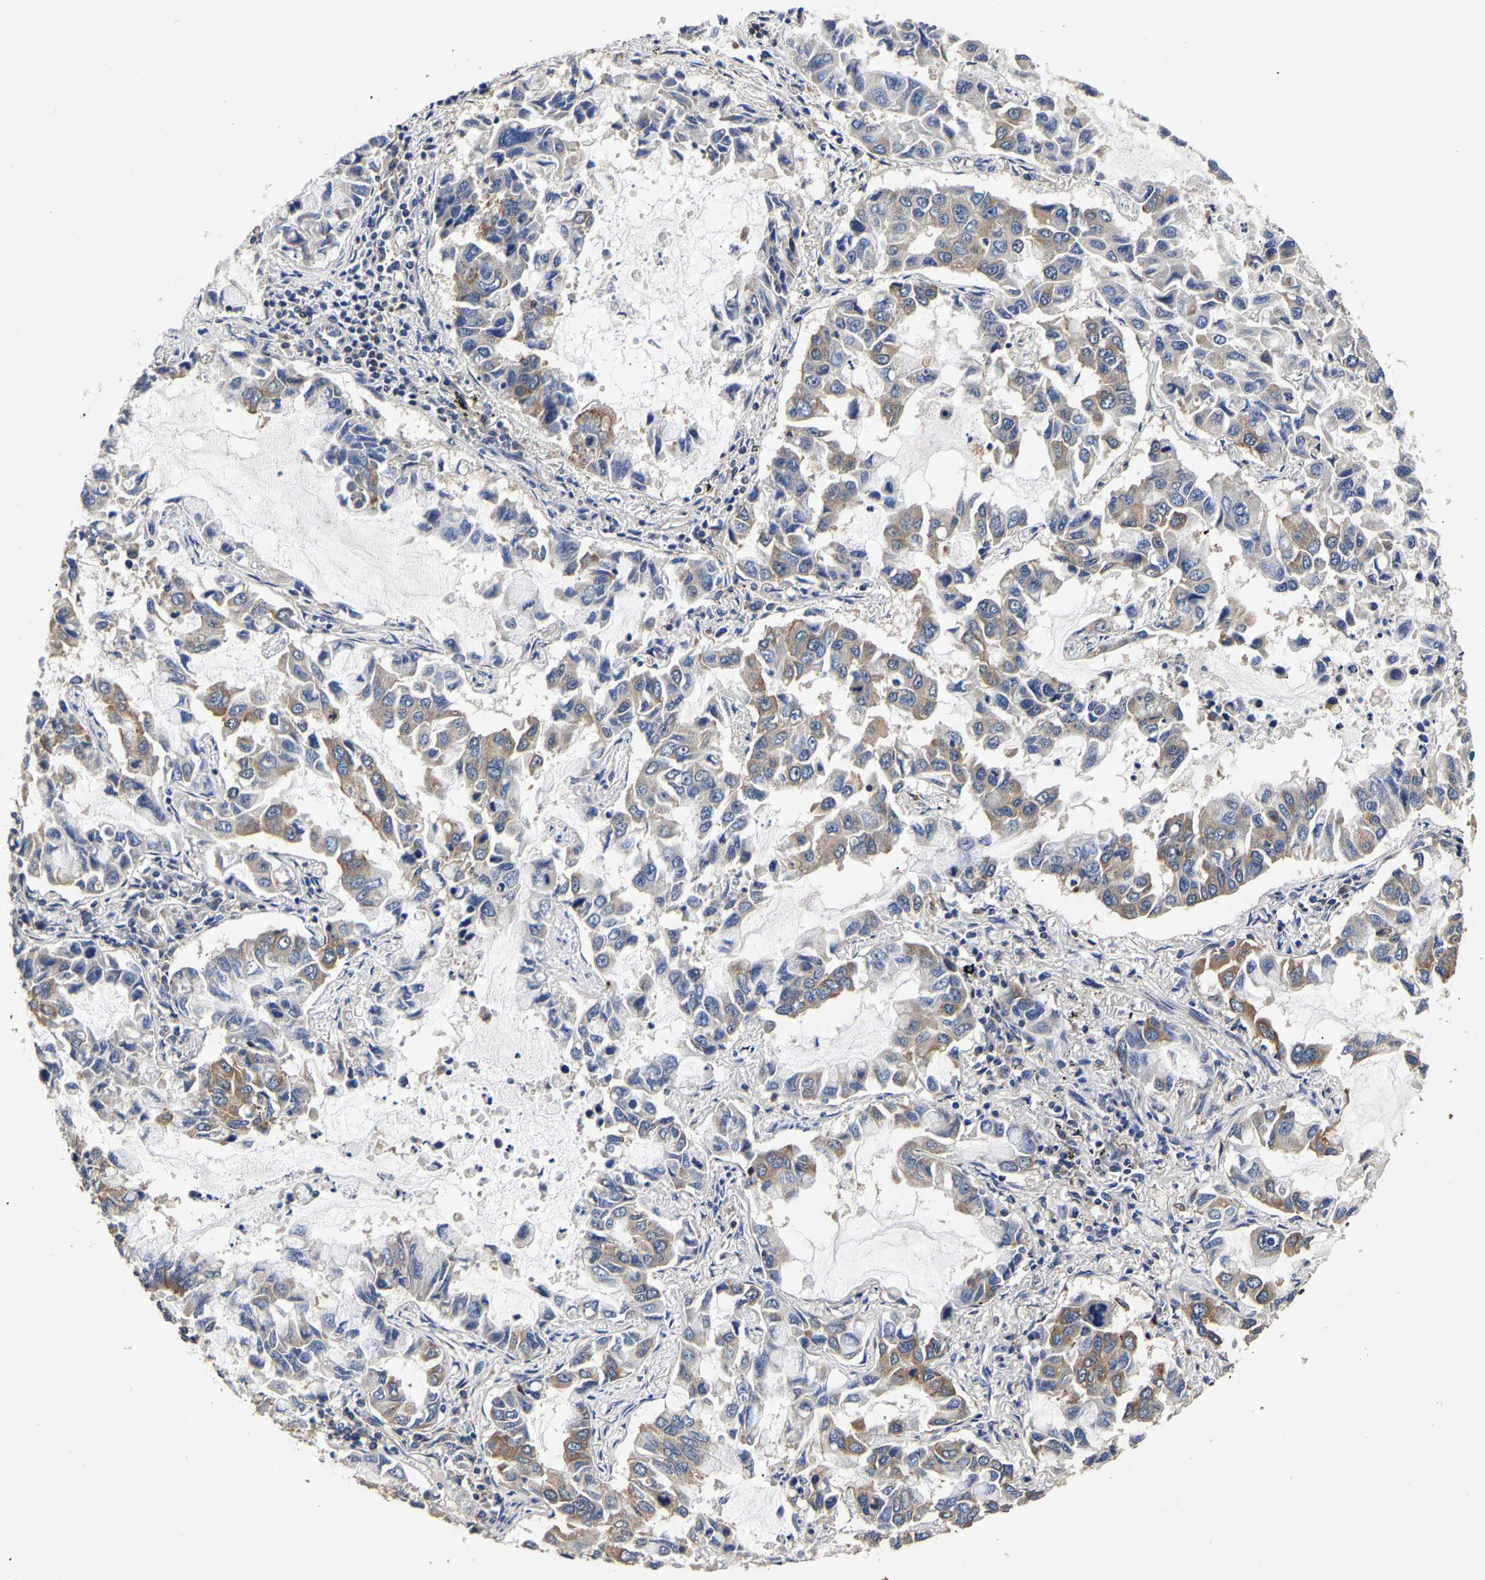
{"staining": {"intensity": "moderate", "quantity": "25%-75%", "location": "cytoplasmic/membranous"}, "tissue": "lung cancer", "cell_type": "Tumor cells", "image_type": "cancer", "snomed": [{"axis": "morphology", "description": "Adenocarcinoma, NOS"}, {"axis": "topography", "description": "Lung"}], "caption": "Lung cancer (adenocarcinoma) stained with a protein marker demonstrates moderate staining in tumor cells.", "gene": "LRBA", "patient": {"sex": "male", "age": 64}}